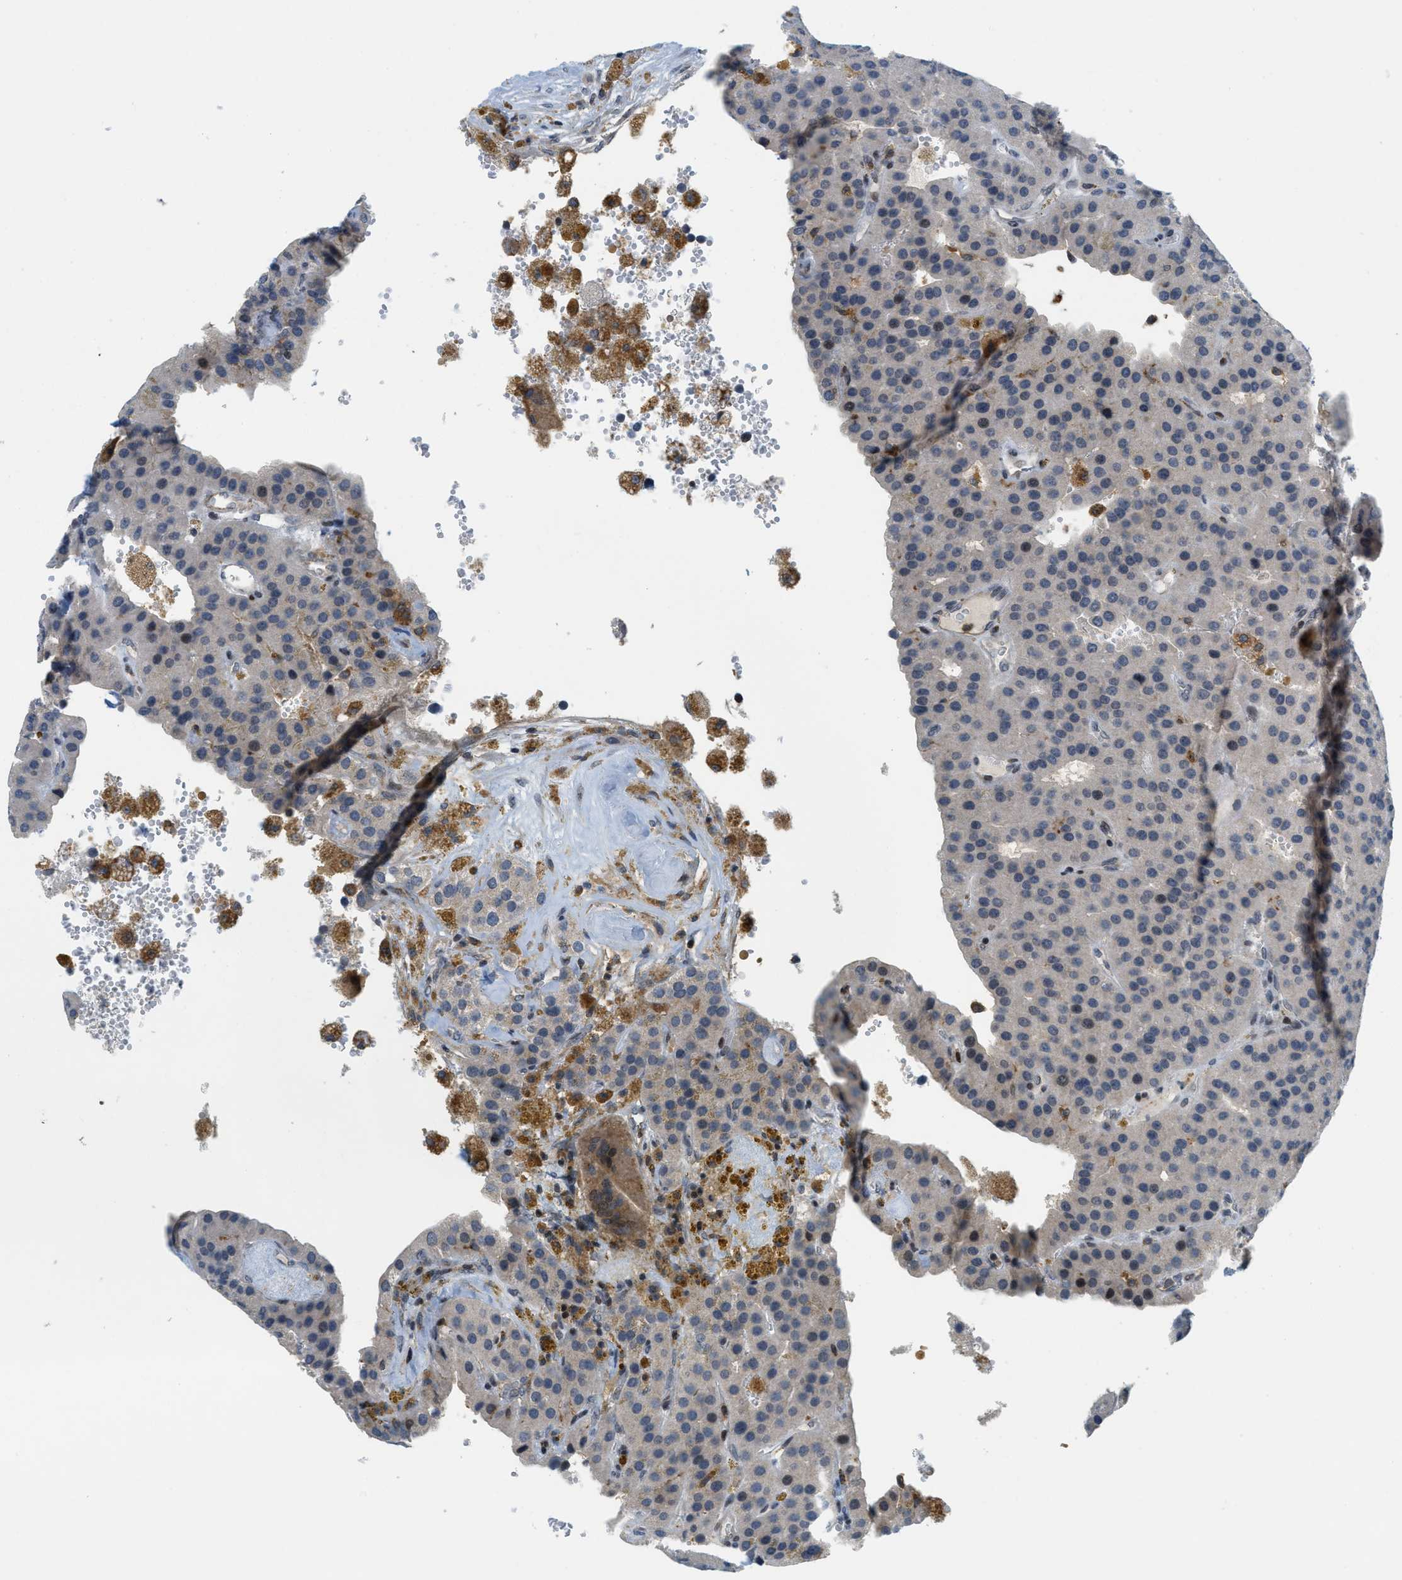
{"staining": {"intensity": "strong", "quantity": "<25%", "location": "nuclear"}, "tissue": "parathyroid gland", "cell_type": "Glandular cells", "image_type": "normal", "snomed": [{"axis": "morphology", "description": "Normal tissue, NOS"}, {"axis": "morphology", "description": "Adenoma, NOS"}, {"axis": "topography", "description": "Parathyroid gland"}], "caption": "Immunohistochemistry histopathology image of normal parathyroid gland: human parathyroid gland stained using immunohistochemistry shows medium levels of strong protein expression localized specifically in the nuclear of glandular cells, appearing as a nuclear brown color.", "gene": "ING1", "patient": {"sex": "female", "age": 86}}